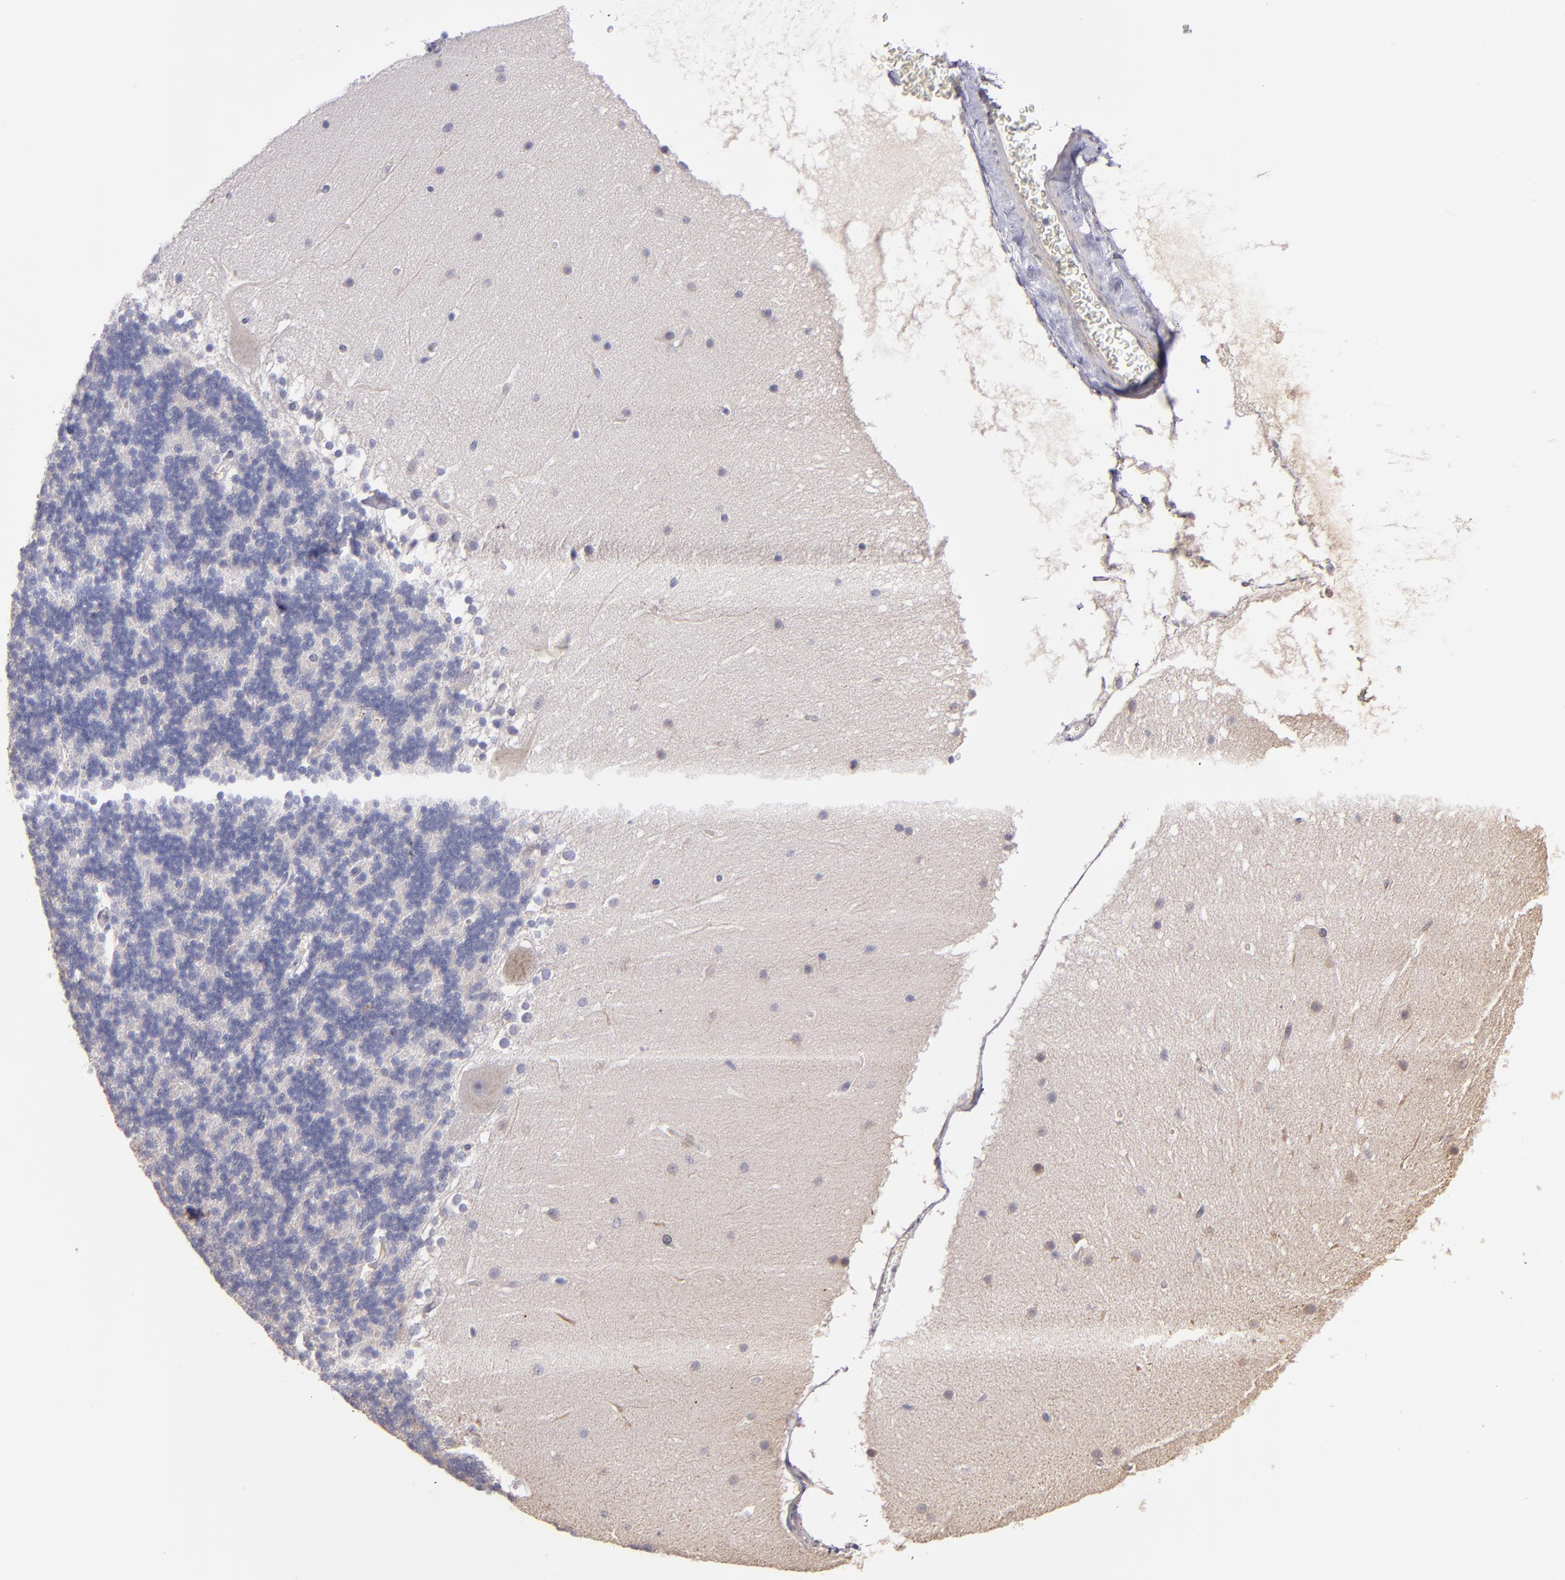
{"staining": {"intensity": "negative", "quantity": "none", "location": "none"}, "tissue": "cerebellum", "cell_type": "Cells in granular layer", "image_type": "normal", "snomed": [{"axis": "morphology", "description": "Normal tissue, NOS"}, {"axis": "topography", "description": "Cerebellum"}], "caption": "Immunohistochemistry (IHC) image of unremarkable cerebellum: cerebellum stained with DAB displays no significant protein expression in cells in granular layer. (DAB (3,3'-diaminobenzidine) immunohistochemistry with hematoxylin counter stain).", "gene": "IFIH1", "patient": {"sex": "female", "age": 19}}